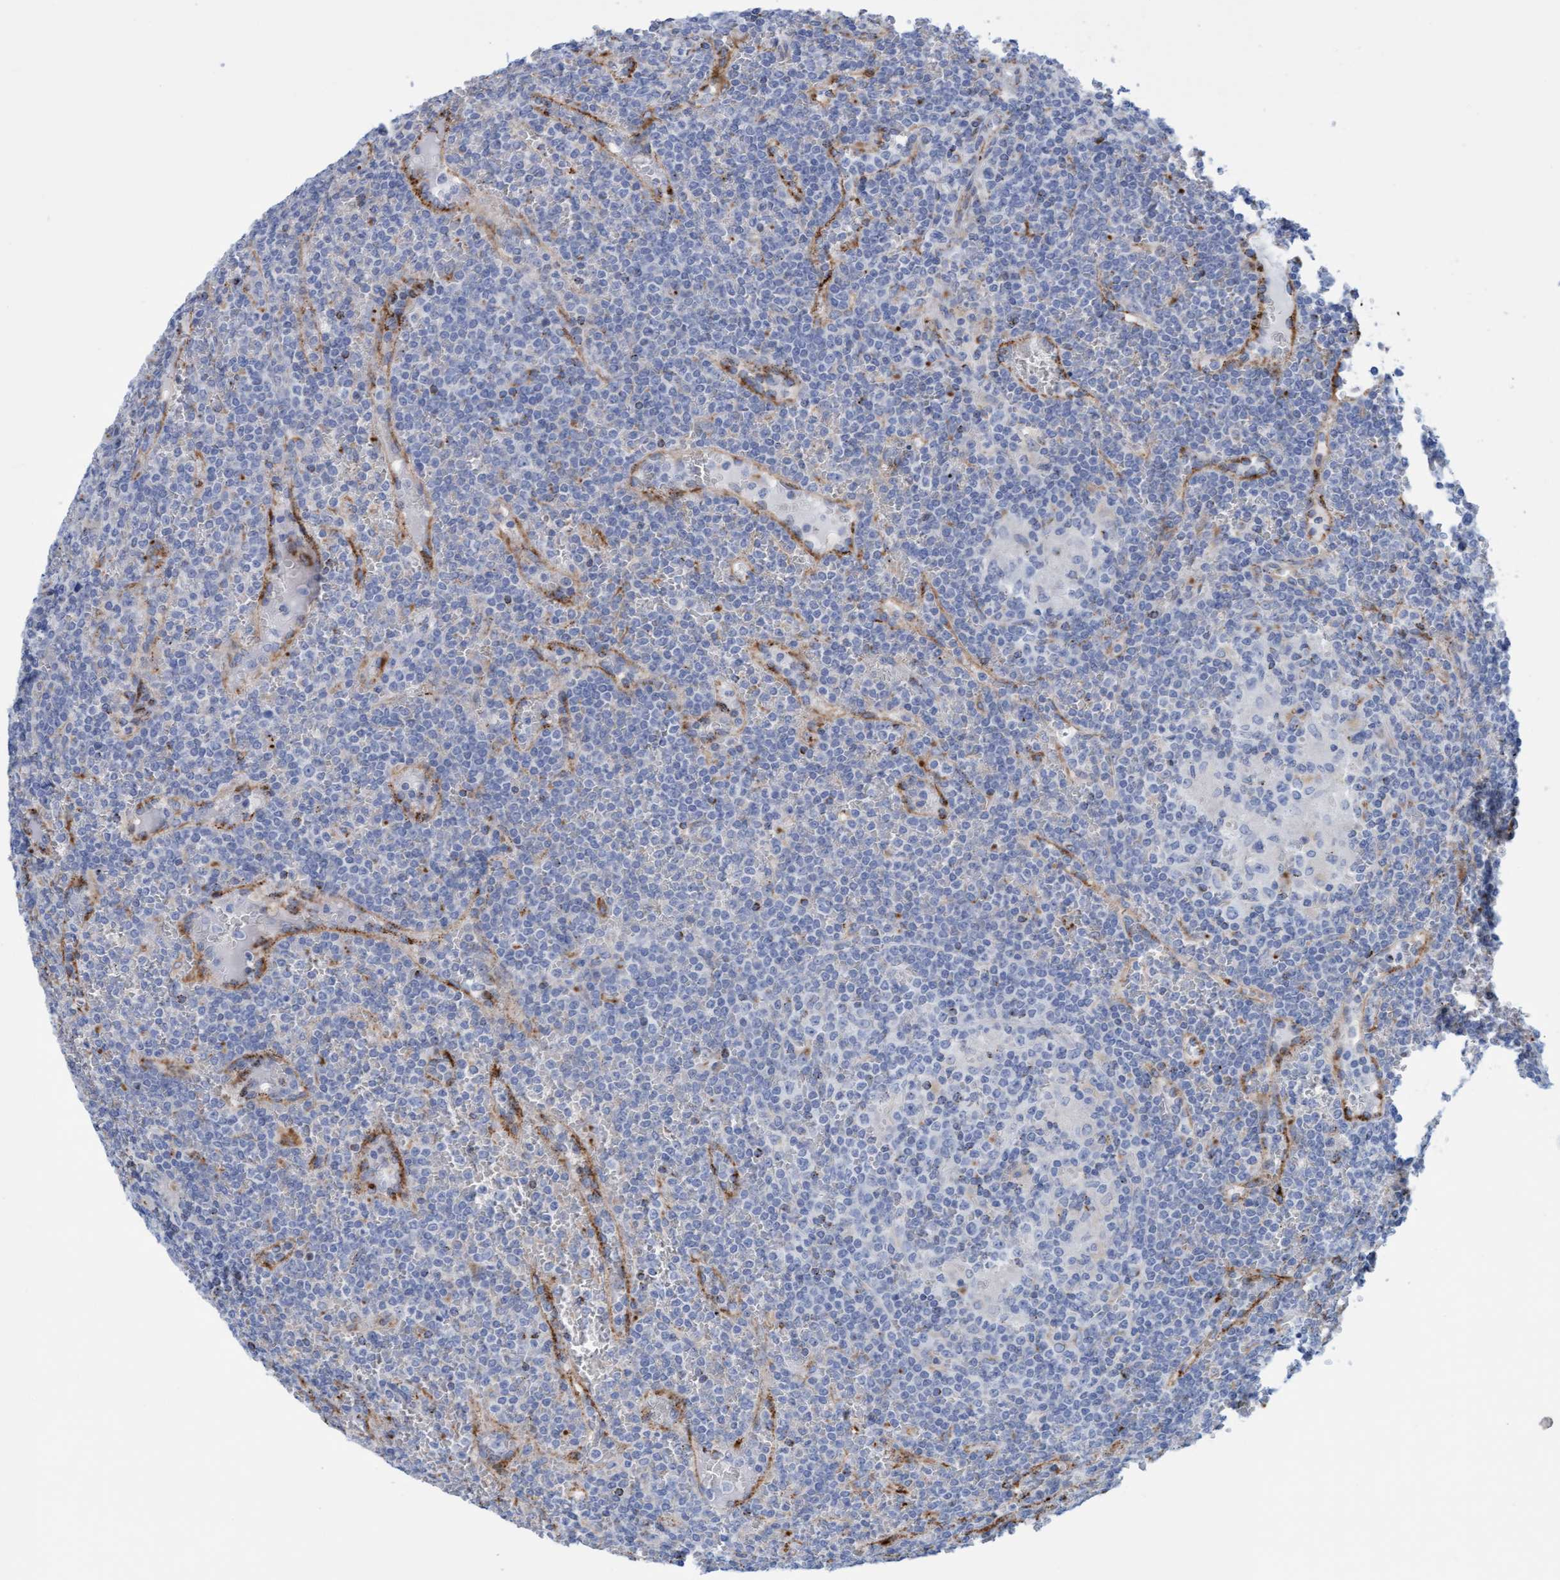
{"staining": {"intensity": "negative", "quantity": "none", "location": "none"}, "tissue": "lymphoma", "cell_type": "Tumor cells", "image_type": "cancer", "snomed": [{"axis": "morphology", "description": "Malignant lymphoma, non-Hodgkin's type, Low grade"}, {"axis": "topography", "description": "Spleen"}], "caption": "Protein analysis of lymphoma exhibits no significant expression in tumor cells.", "gene": "SGSH", "patient": {"sex": "female", "age": 19}}